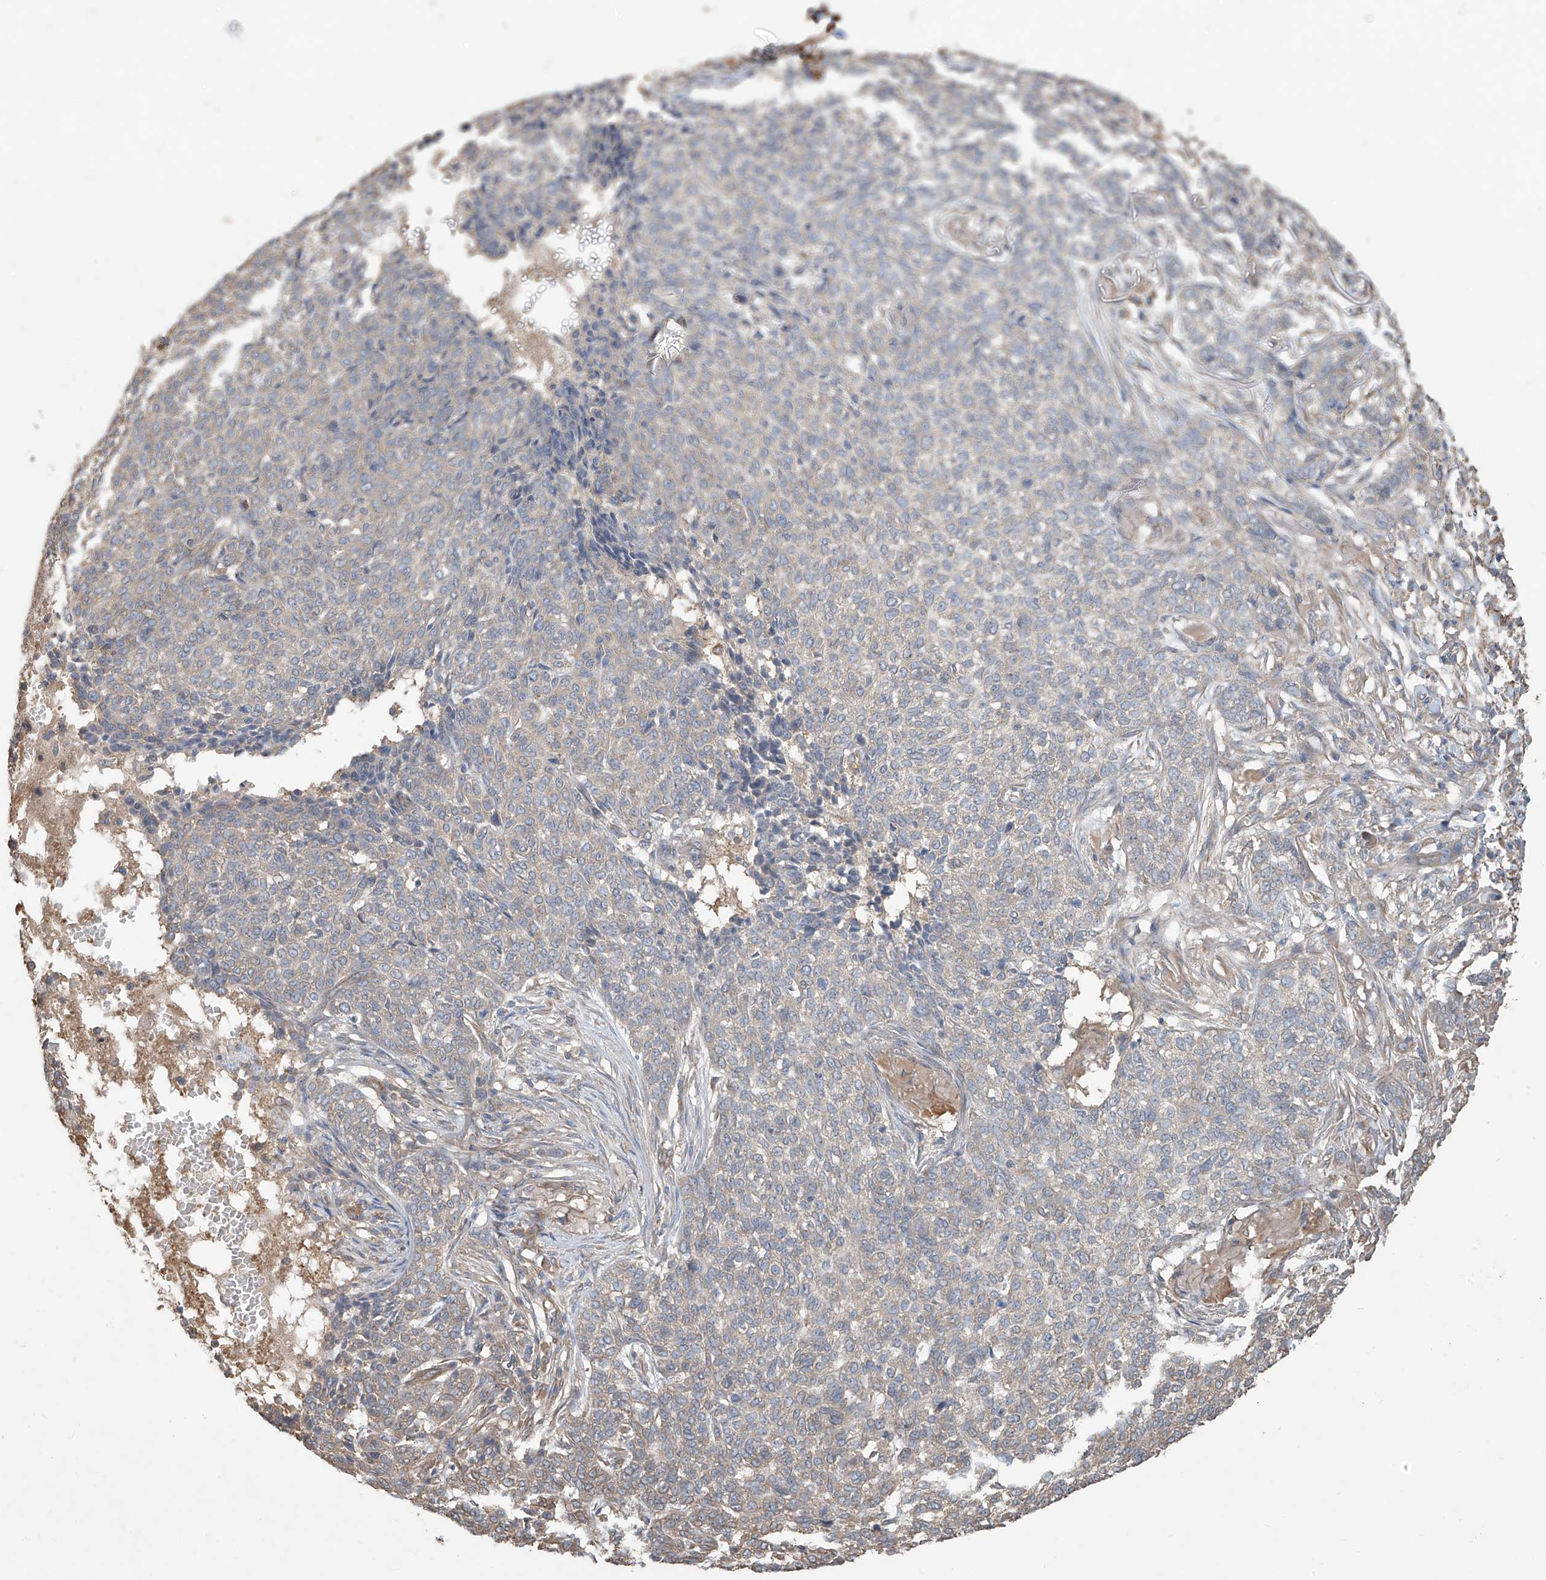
{"staining": {"intensity": "moderate", "quantity": "<25%", "location": "cytoplasmic/membranous"}, "tissue": "skin cancer", "cell_type": "Tumor cells", "image_type": "cancer", "snomed": [{"axis": "morphology", "description": "Basal cell carcinoma"}, {"axis": "topography", "description": "Skin"}], "caption": "Human skin cancer stained for a protein (brown) exhibits moderate cytoplasmic/membranous positive positivity in about <25% of tumor cells.", "gene": "AGBL5", "patient": {"sex": "male", "age": 85}}